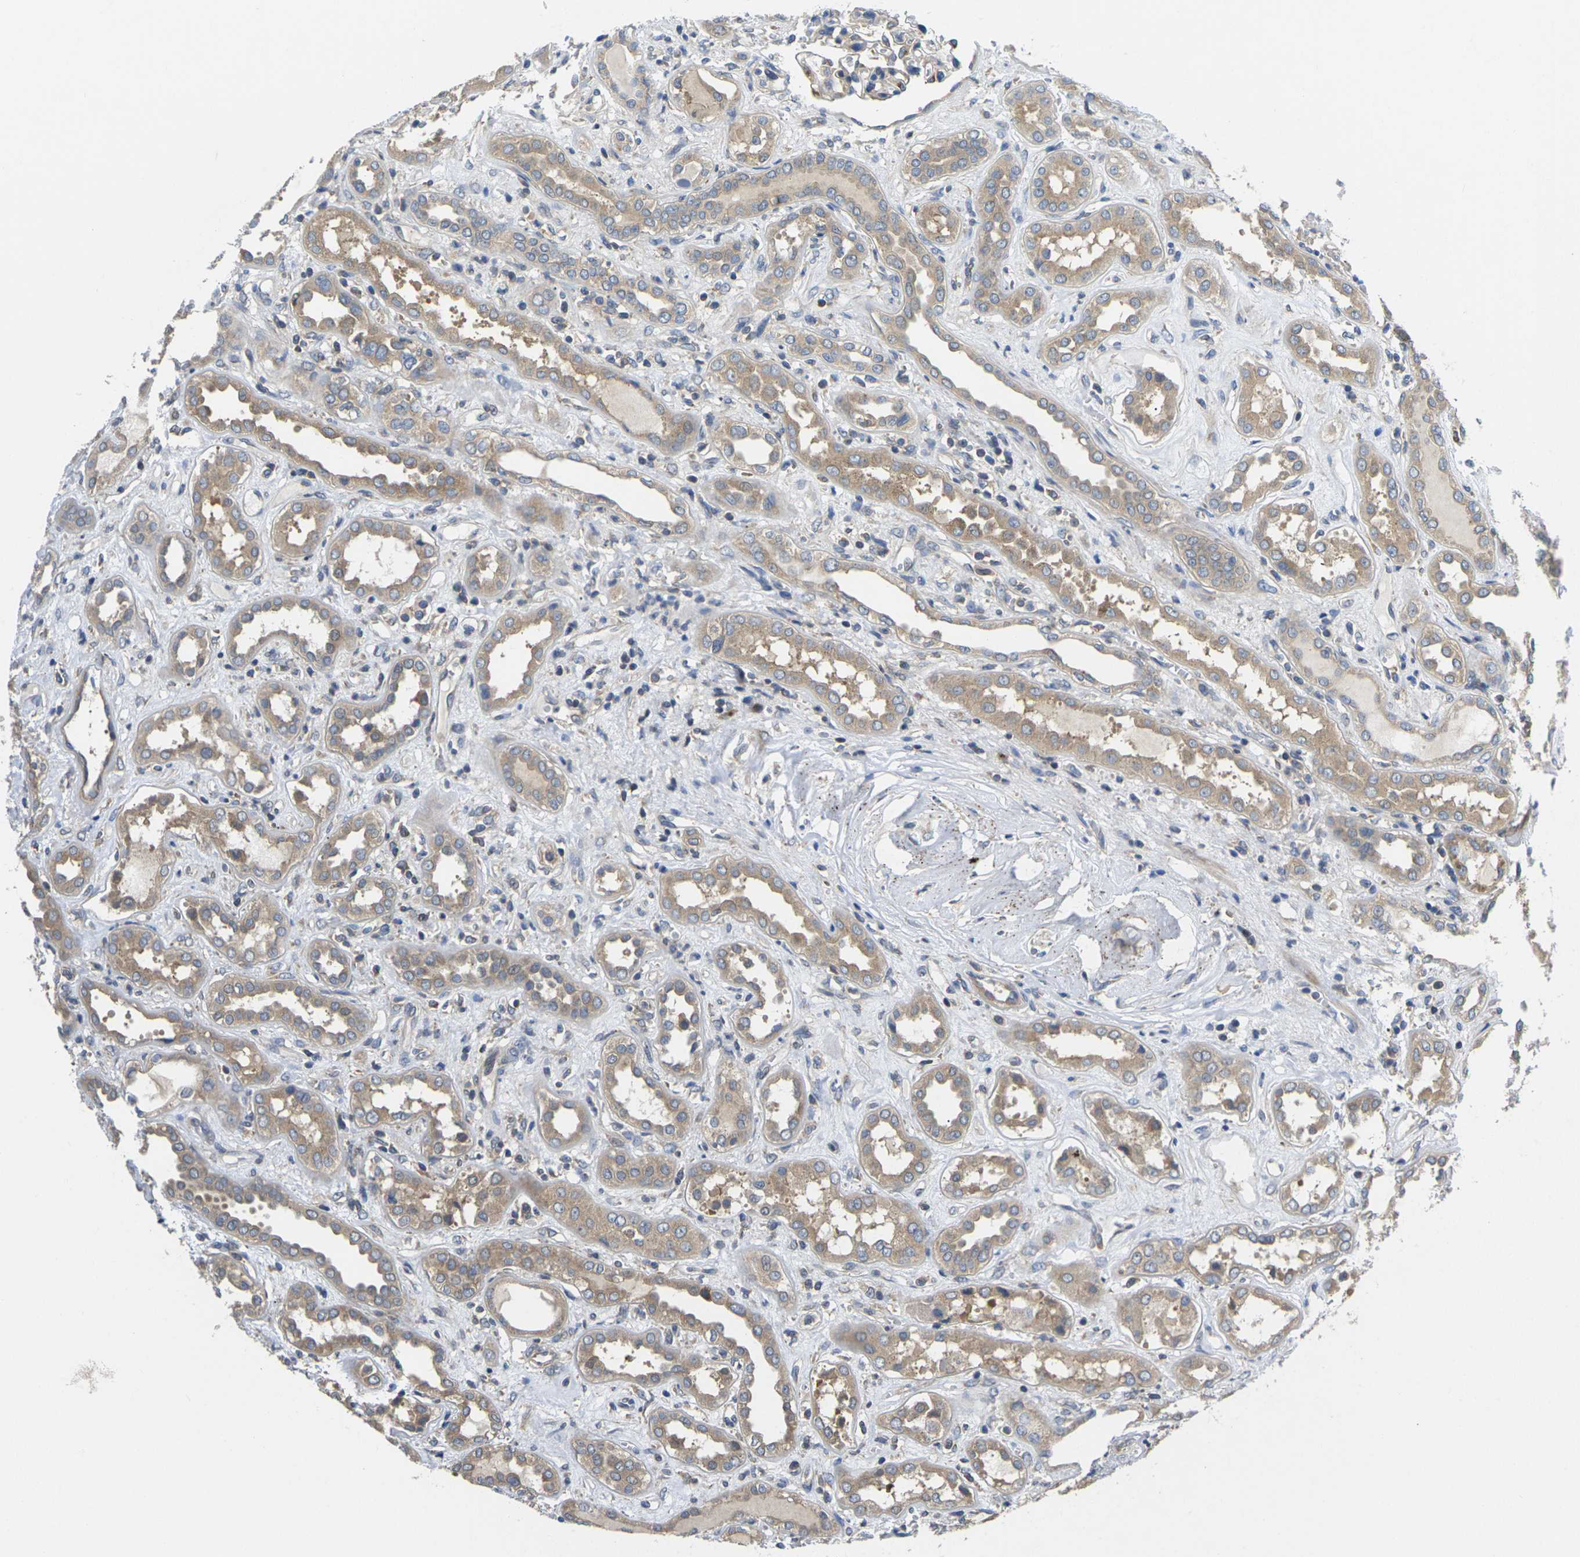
{"staining": {"intensity": "weak", "quantity": "<25%", "location": "cytoplasmic/membranous"}, "tissue": "kidney", "cell_type": "Cells in glomeruli", "image_type": "normal", "snomed": [{"axis": "morphology", "description": "Normal tissue, NOS"}, {"axis": "topography", "description": "Kidney"}], "caption": "IHC micrograph of normal kidney: human kidney stained with DAB reveals no significant protein positivity in cells in glomeruli. (Stains: DAB immunohistochemistry (IHC) with hematoxylin counter stain, Microscopy: brightfield microscopy at high magnification).", "gene": "TMCC2", "patient": {"sex": "male", "age": 59}}